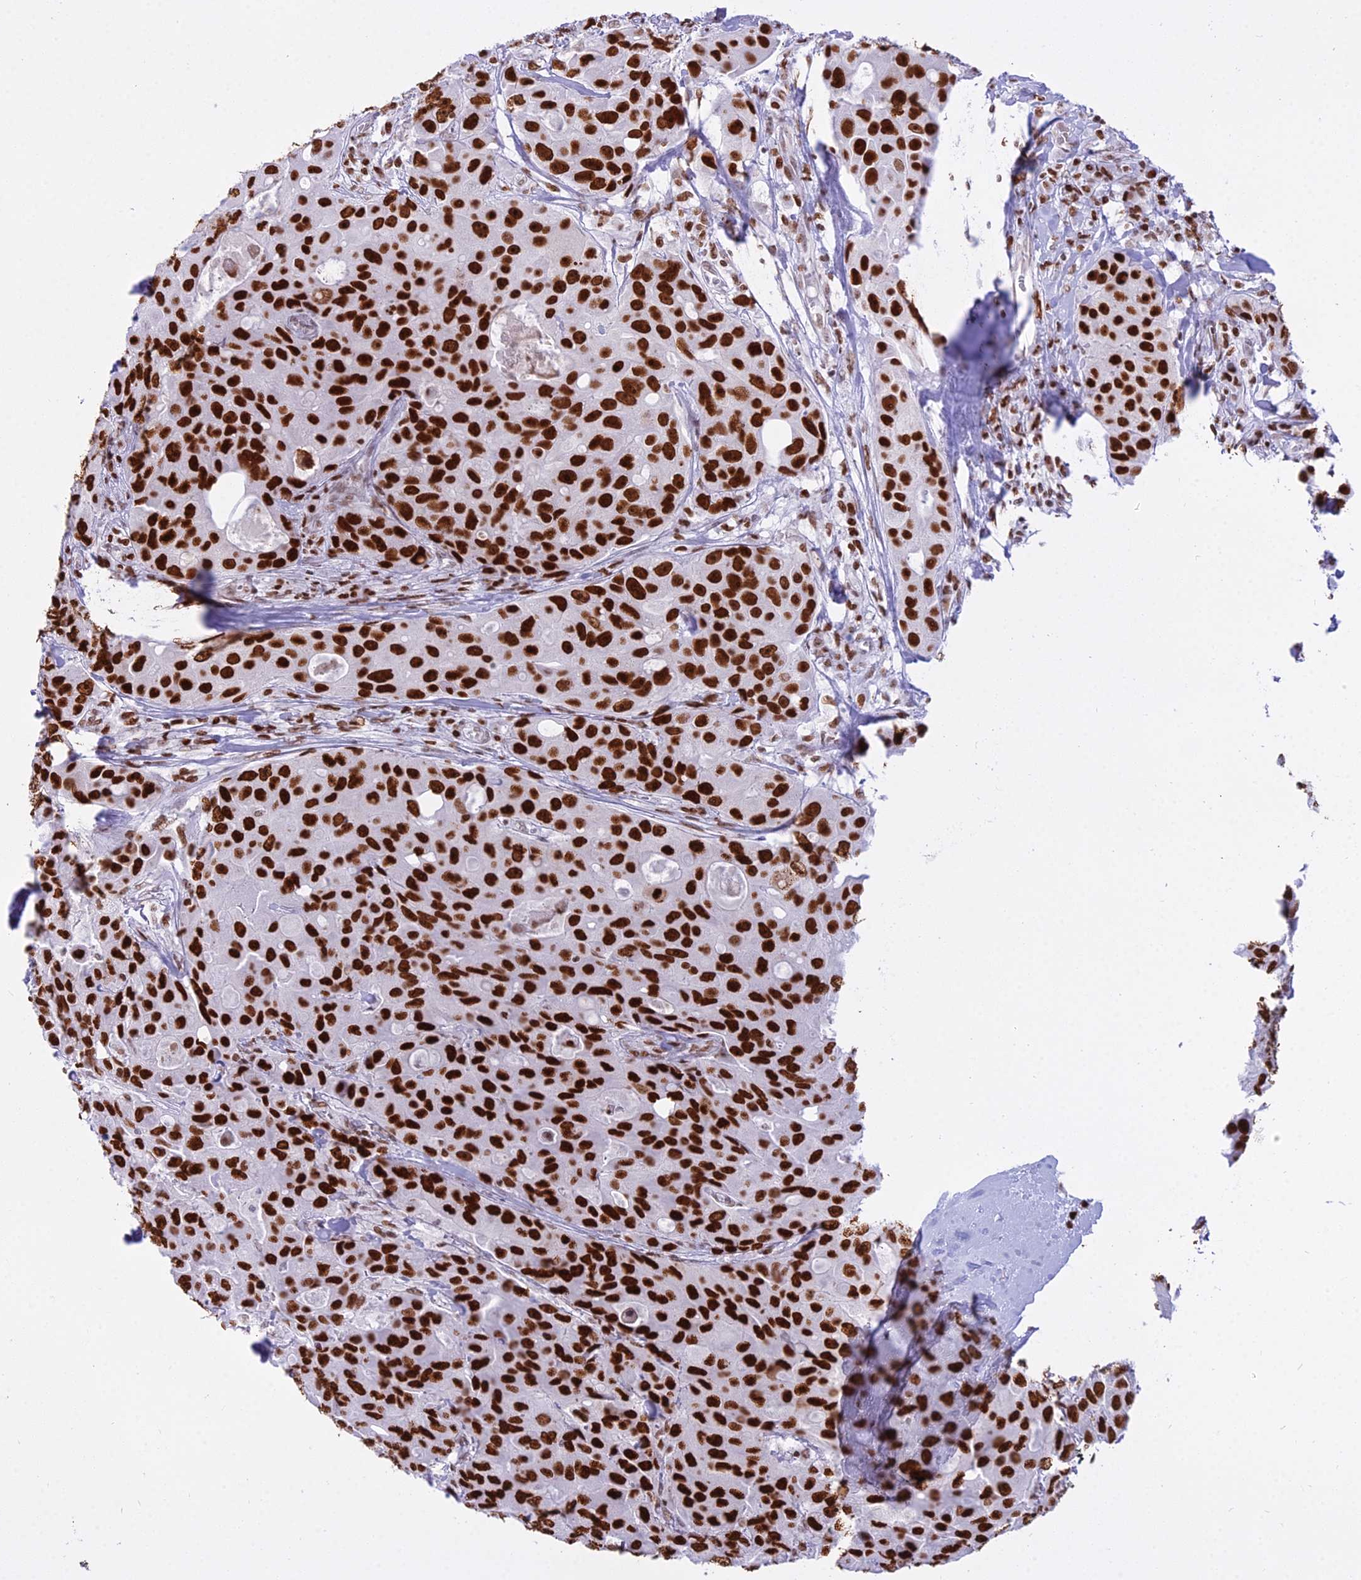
{"staining": {"intensity": "strong", "quantity": ">75%", "location": "nuclear"}, "tissue": "breast cancer", "cell_type": "Tumor cells", "image_type": "cancer", "snomed": [{"axis": "morphology", "description": "Duct carcinoma"}, {"axis": "topography", "description": "Breast"}], "caption": "IHC of intraductal carcinoma (breast) reveals high levels of strong nuclear staining in about >75% of tumor cells.", "gene": "PARP1", "patient": {"sex": "female", "age": 43}}